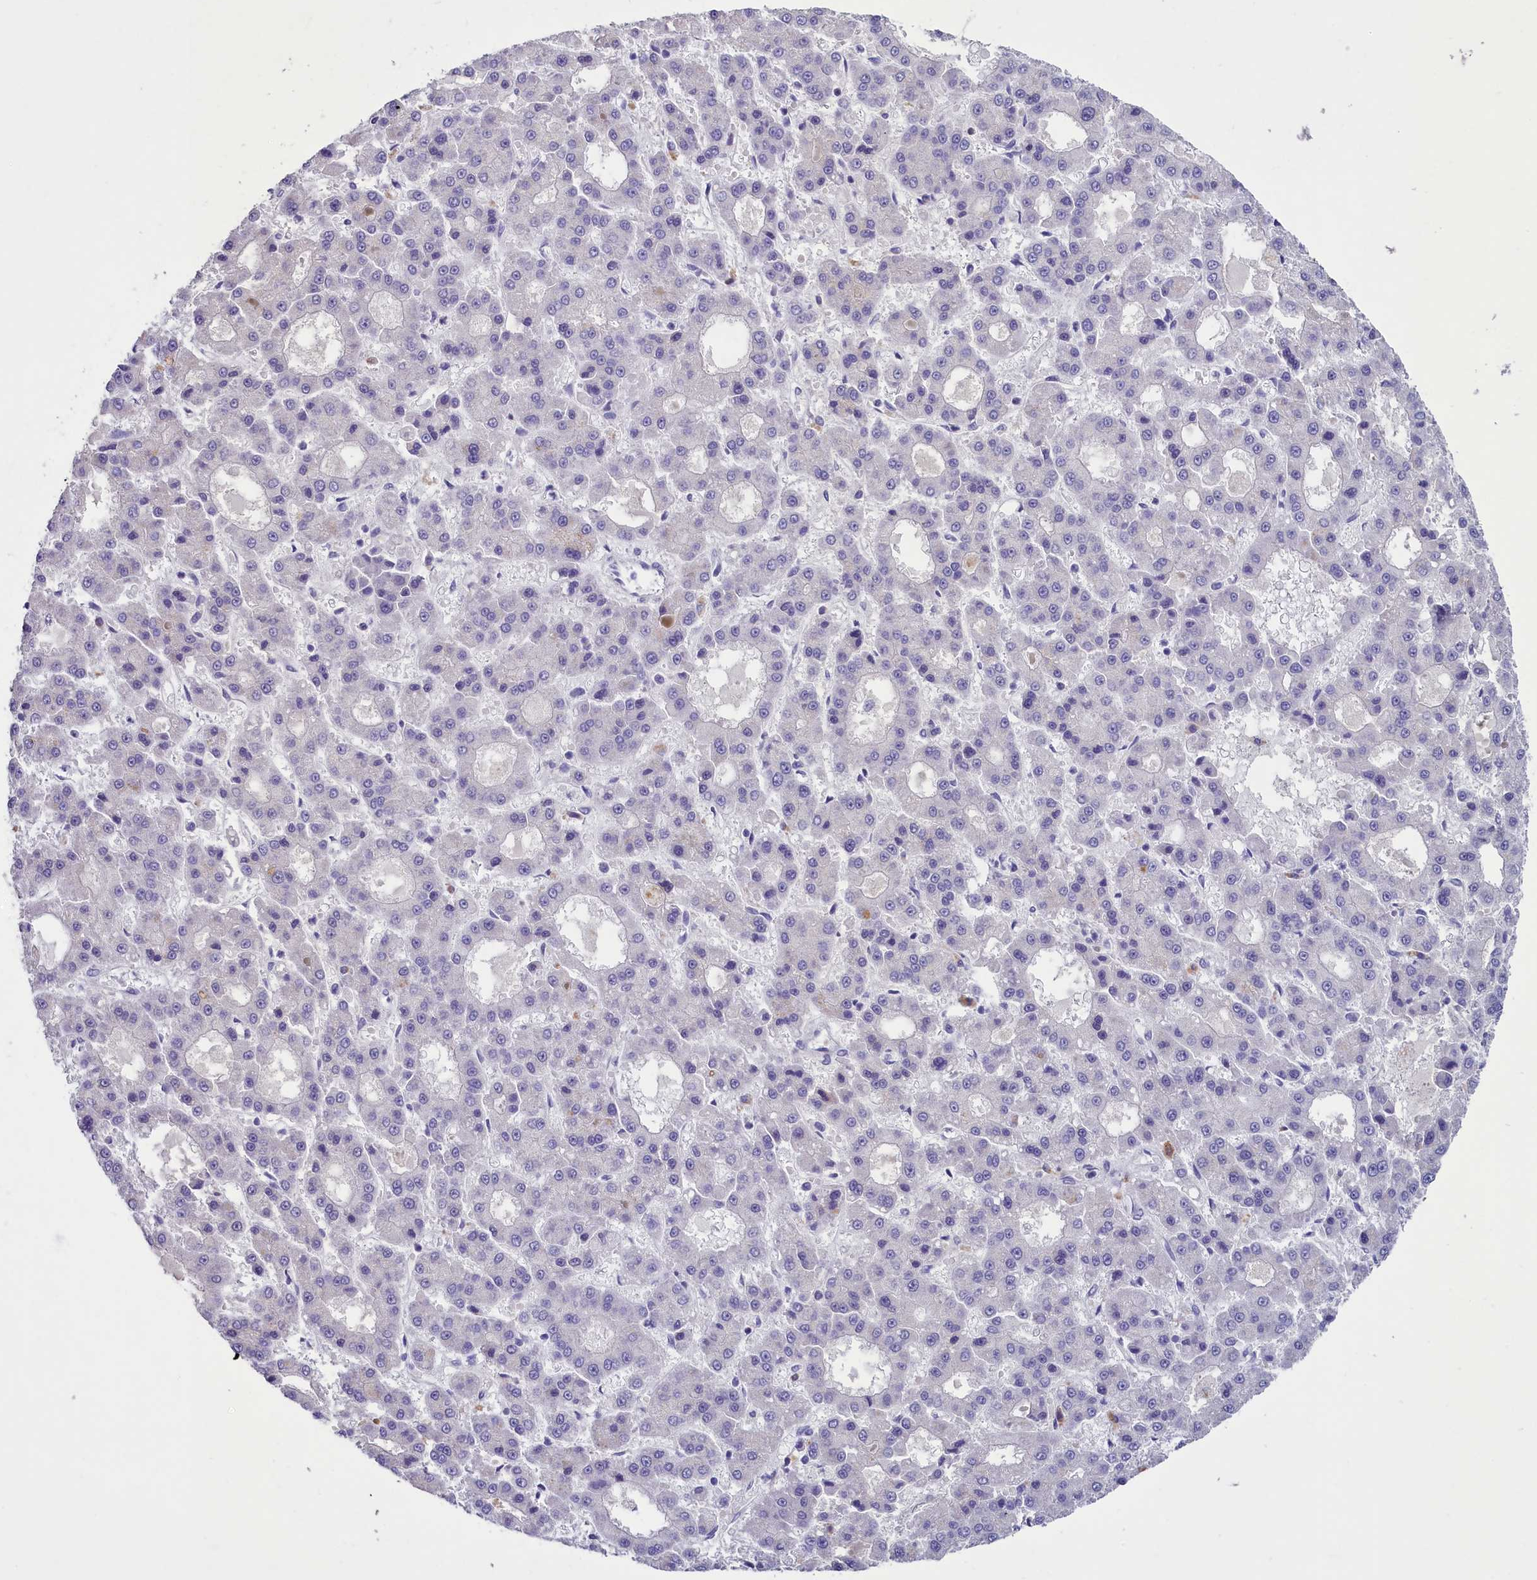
{"staining": {"intensity": "negative", "quantity": "none", "location": "none"}, "tissue": "liver cancer", "cell_type": "Tumor cells", "image_type": "cancer", "snomed": [{"axis": "morphology", "description": "Carcinoma, Hepatocellular, NOS"}, {"axis": "topography", "description": "Liver"}], "caption": "Immunohistochemical staining of liver cancer (hepatocellular carcinoma) shows no significant staining in tumor cells.", "gene": "ENPP6", "patient": {"sex": "male", "age": 70}}